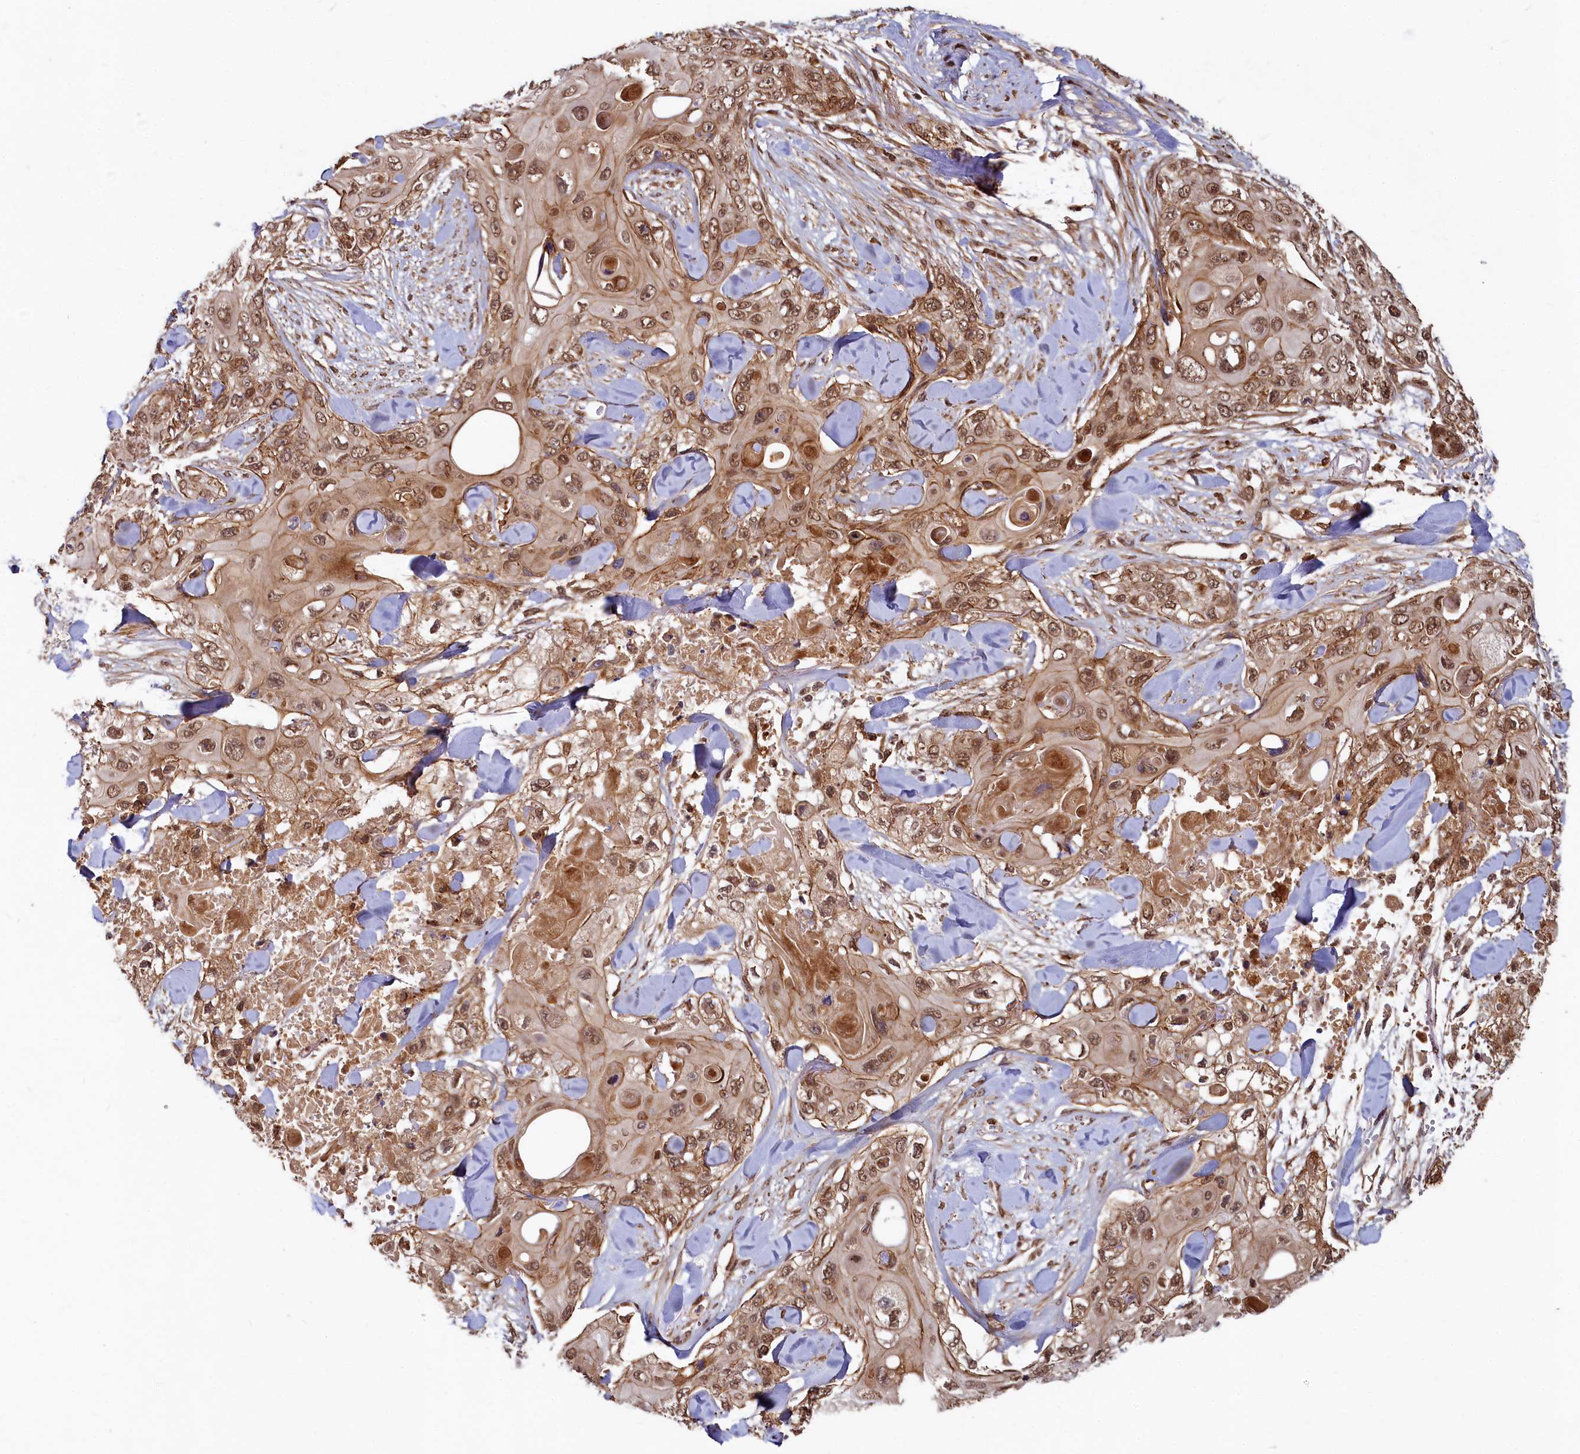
{"staining": {"intensity": "moderate", "quantity": ">75%", "location": "cytoplasmic/membranous,nuclear"}, "tissue": "skin cancer", "cell_type": "Tumor cells", "image_type": "cancer", "snomed": [{"axis": "morphology", "description": "Normal tissue, NOS"}, {"axis": "morphology", "description": "Squamous cell carcinoma, NOS"}, {"axis": "topography", "description": "Skin"}], "caption": "About >75% of tumor cells in squamous cell carcinoma (skin) display moderate cytoplasmic/membranous and nuclear protein positivity as visualized by brown immunohistochemical staining.", "gene": "TRIM23", "patient": {"sex": "male", "age": 72}}